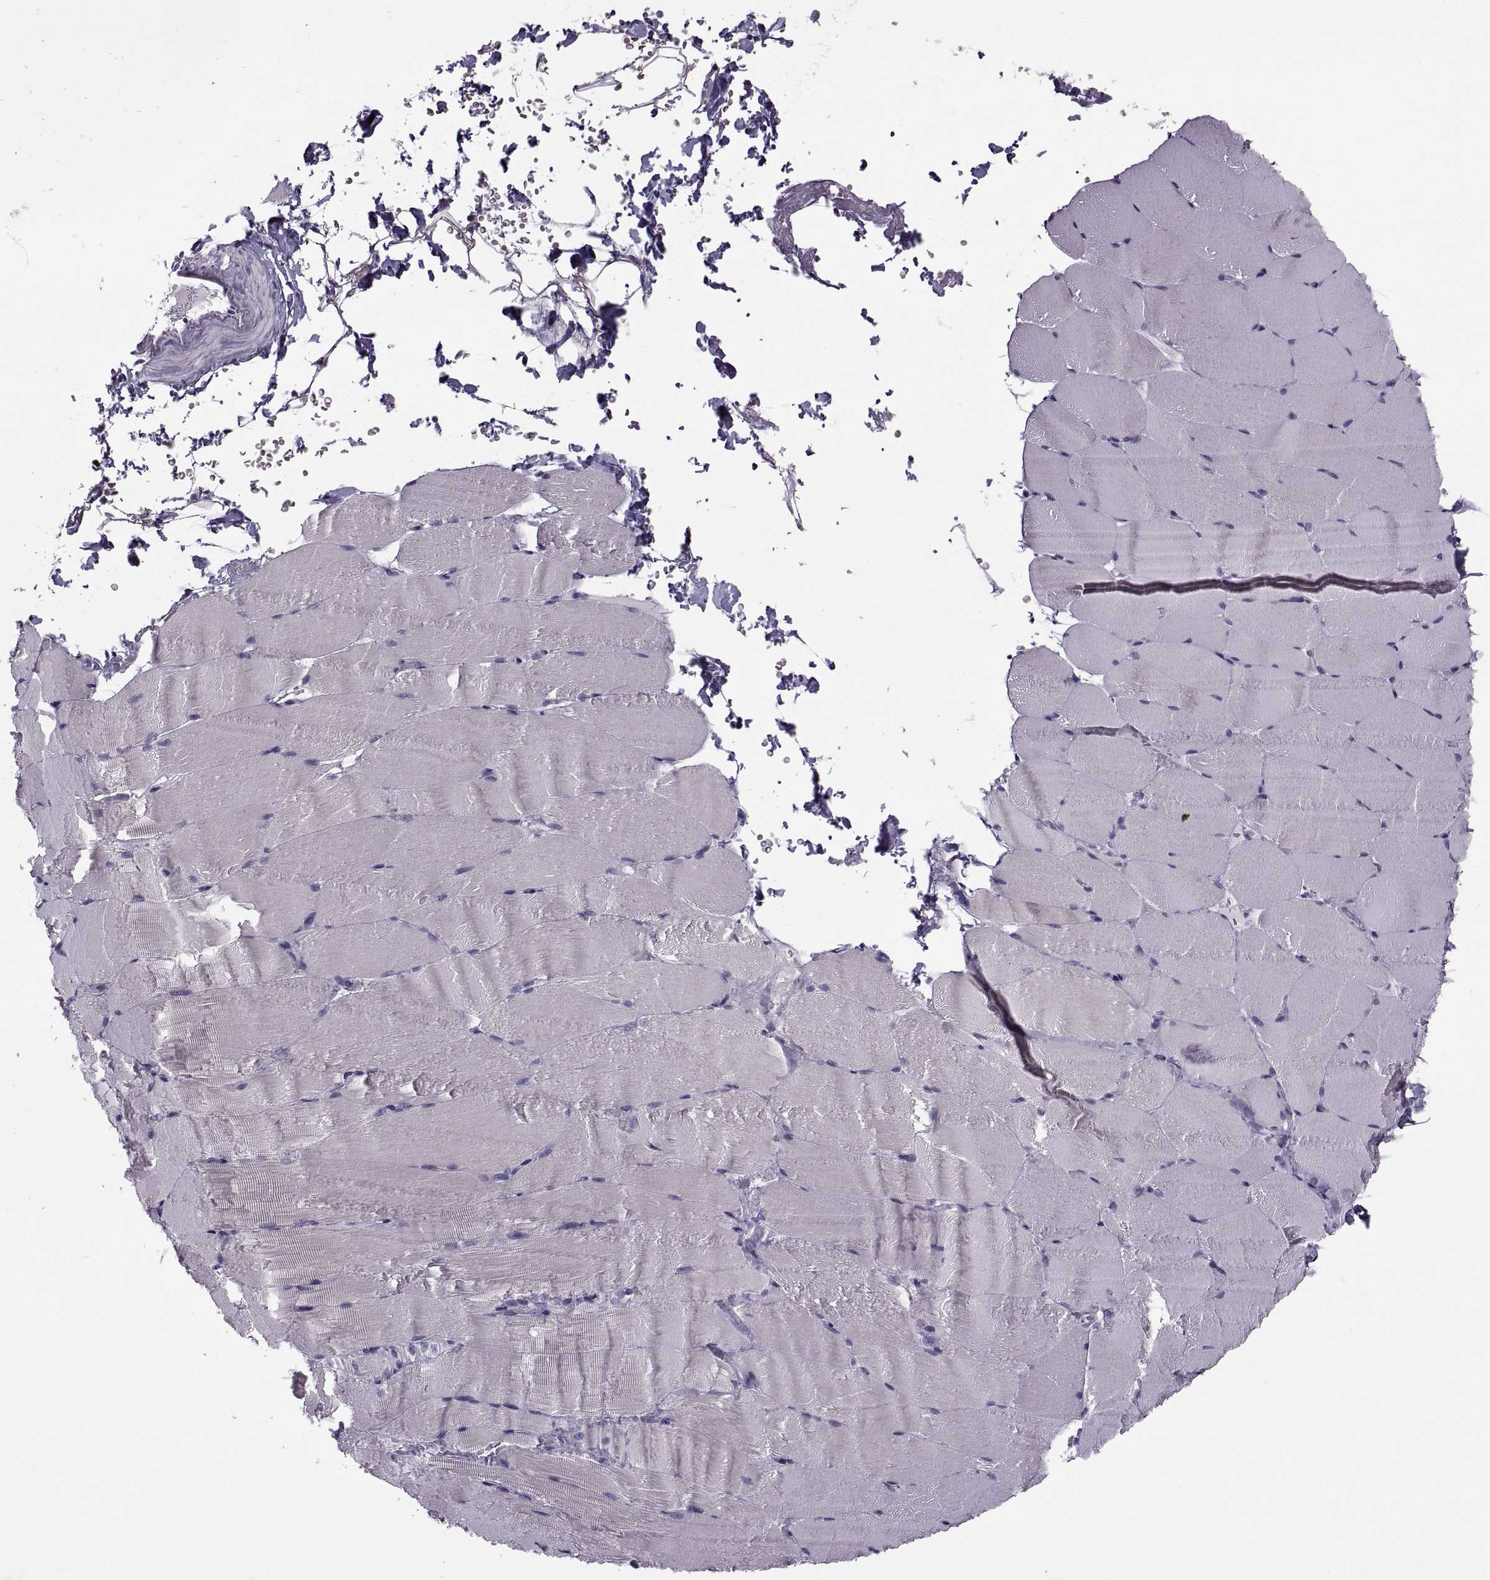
{"staining": {"intensity": "negative", "quantity": "none", "location": "none"}, "tissue": "skeletal muscle", "cell_type": "Myocytes", "image_type": "normal", "snomed": [{"axis": "morphology", "description": "Normal tissue, NOS"}, {"axis": "topography", "description": "Skeletal muscle"}], "caption": "Immunohistochemical staining of benign skeletal muscle displays no significant staining in myocytes.", "gene": "MAGEB1", "patient": {"sex": "female", "age": 37}}